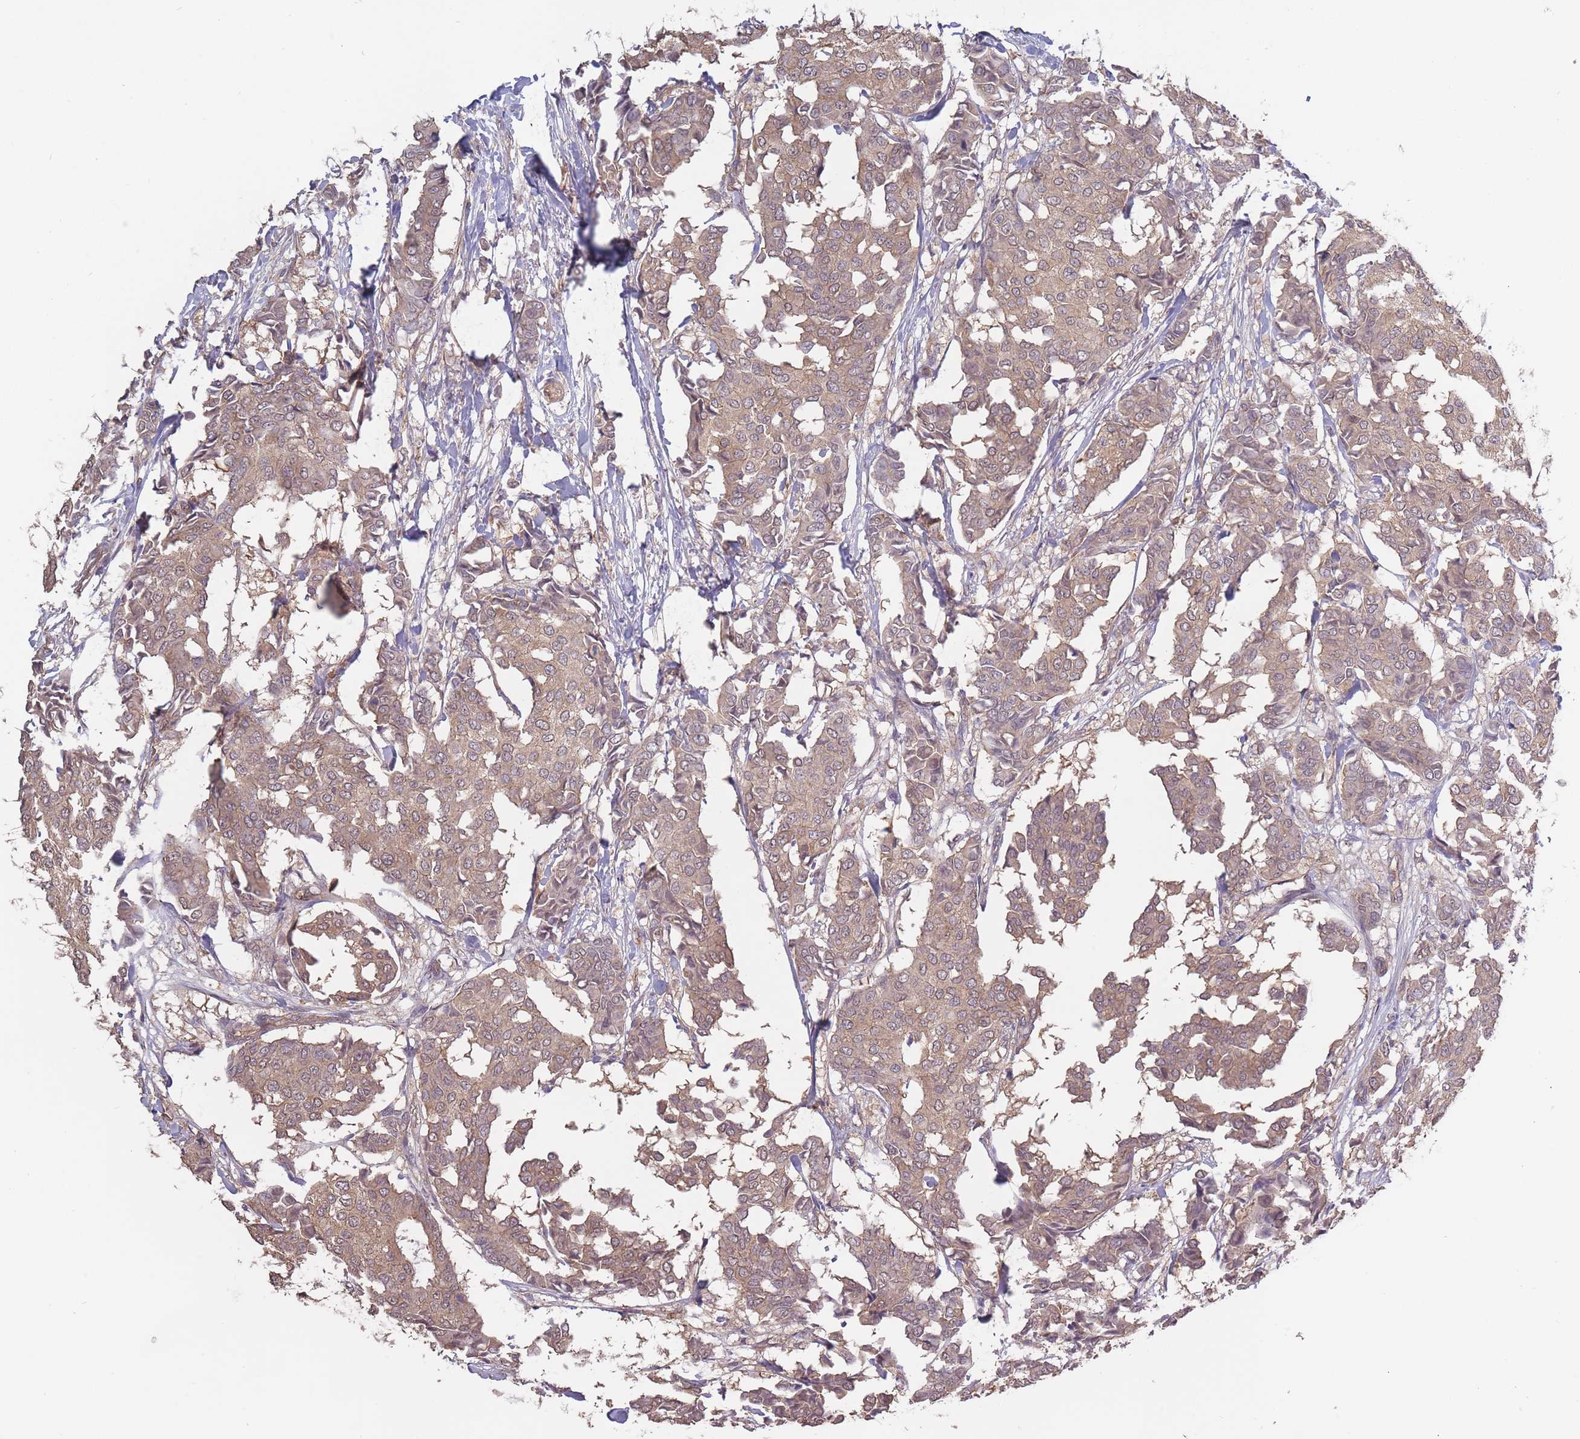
{"staining": {"intensity": "weak", "quantity": ">75%", "location": "cytoplasmic/membranous"}, "tissue": "breast cancer", "cell_type": "Tumor cells", "image_type": "cancer", "snomed": [{"axis": "morphology", "description": "Duct carcinoma"}, {"axis": "topography", "description": "Breast"}], "caption": "Immunohistochemistry (DAB) staining of infiltrating ductal carcinoma (breast) demonstrates weak cytoplasmic/membranous protein expression in about >75% of tumor cells. (IHC, brightfield microscopy, high magnification).", "gene": "KIAA1755", "patient": {"sex": "female", "age": 75}}